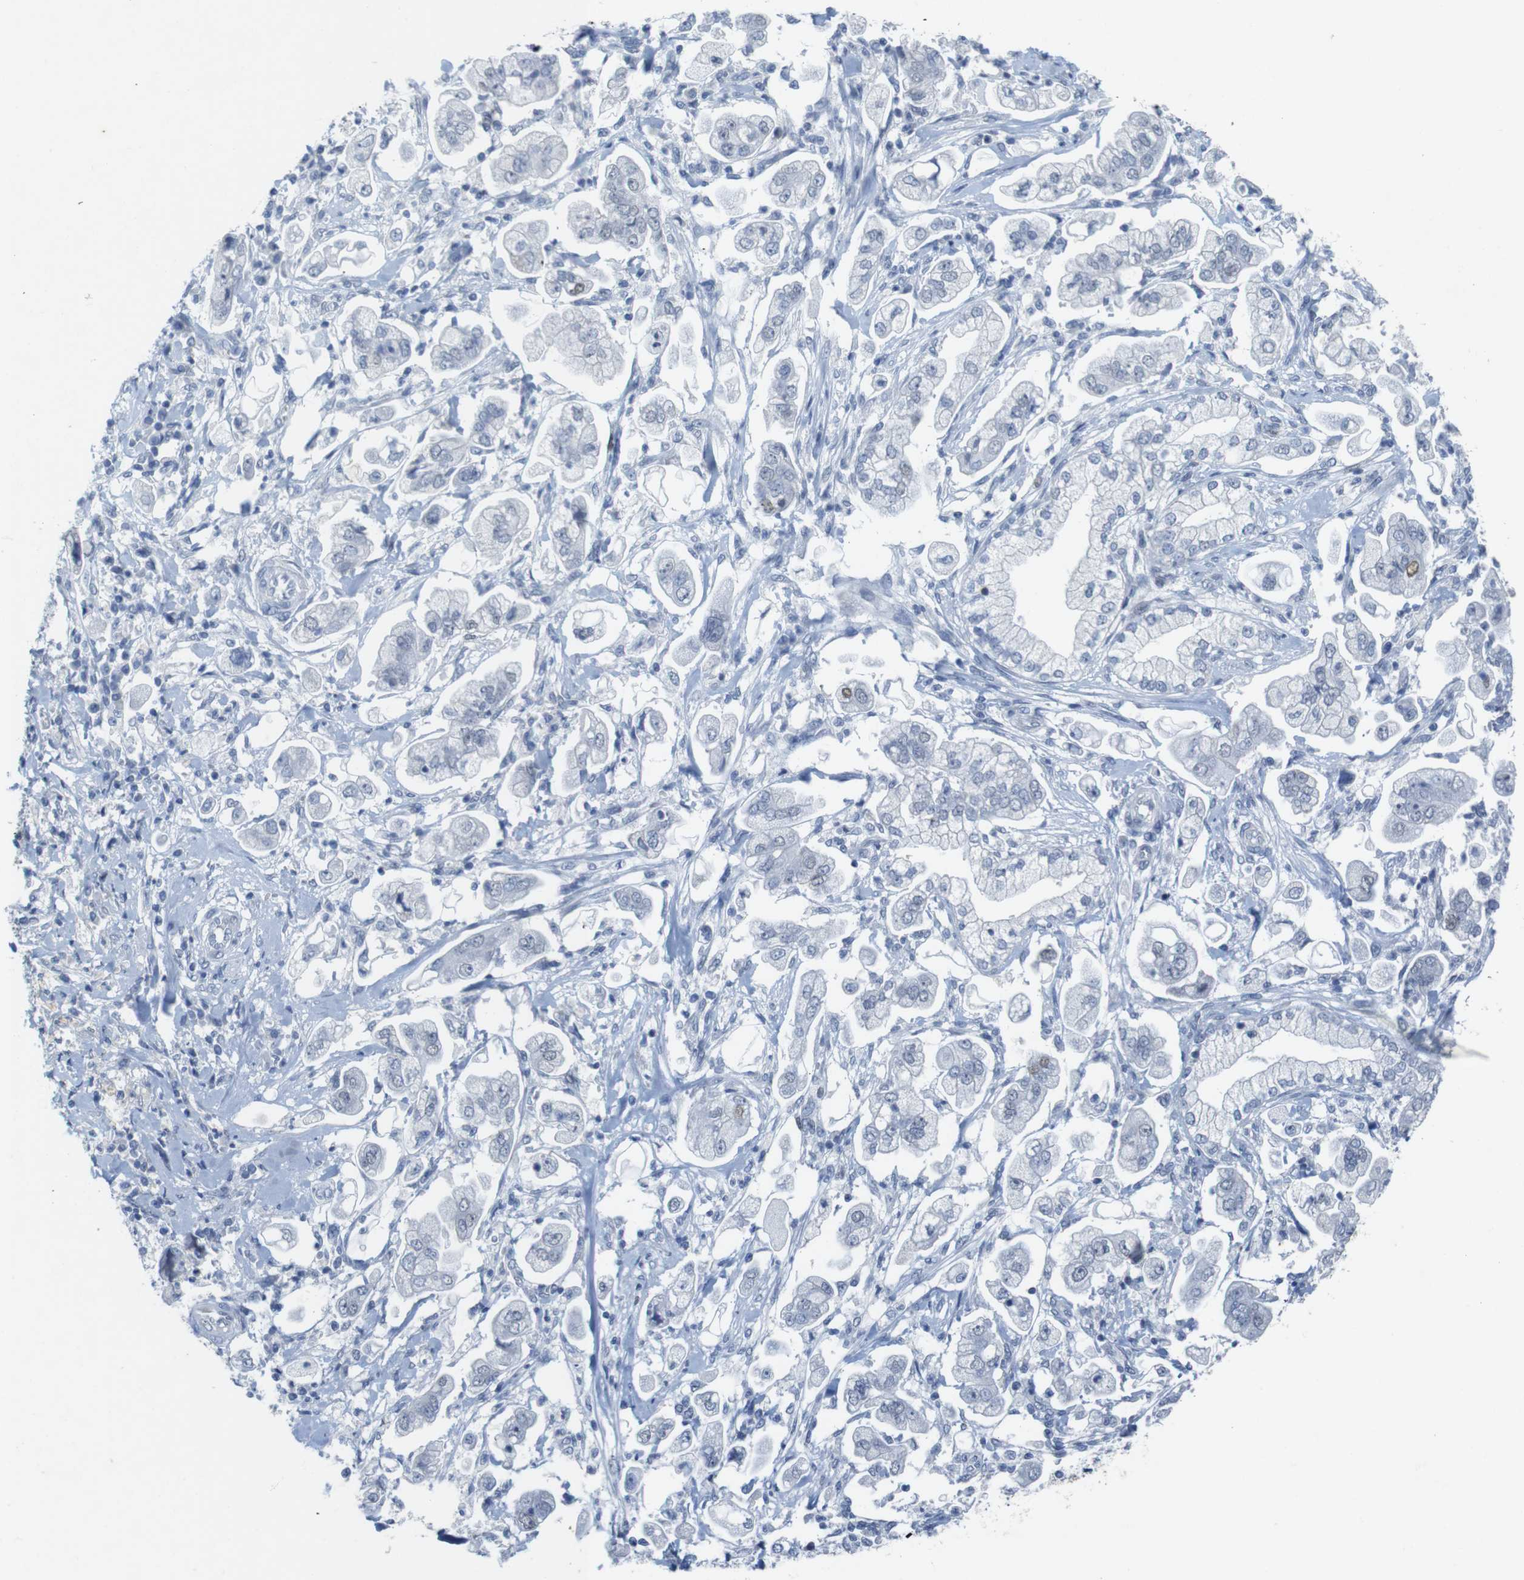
{"staining": {"intensity": "negative", "quantity": "none", "location": "none"}, "tissue": "stomach cancer", "cell_type": "Tumor cells", "image_type": "cancer", "snomed": [{"axis": "morphology", "description": "Adenocarcinoma, NOS"}, {"axis": "topography", "description": "Stomach"}], "caption": "Tumor cells are negative for brown protein staining in stomach adenocarcinoma.", "gene": "CDK2", "patient": {"sex": "male", "age": 62}}